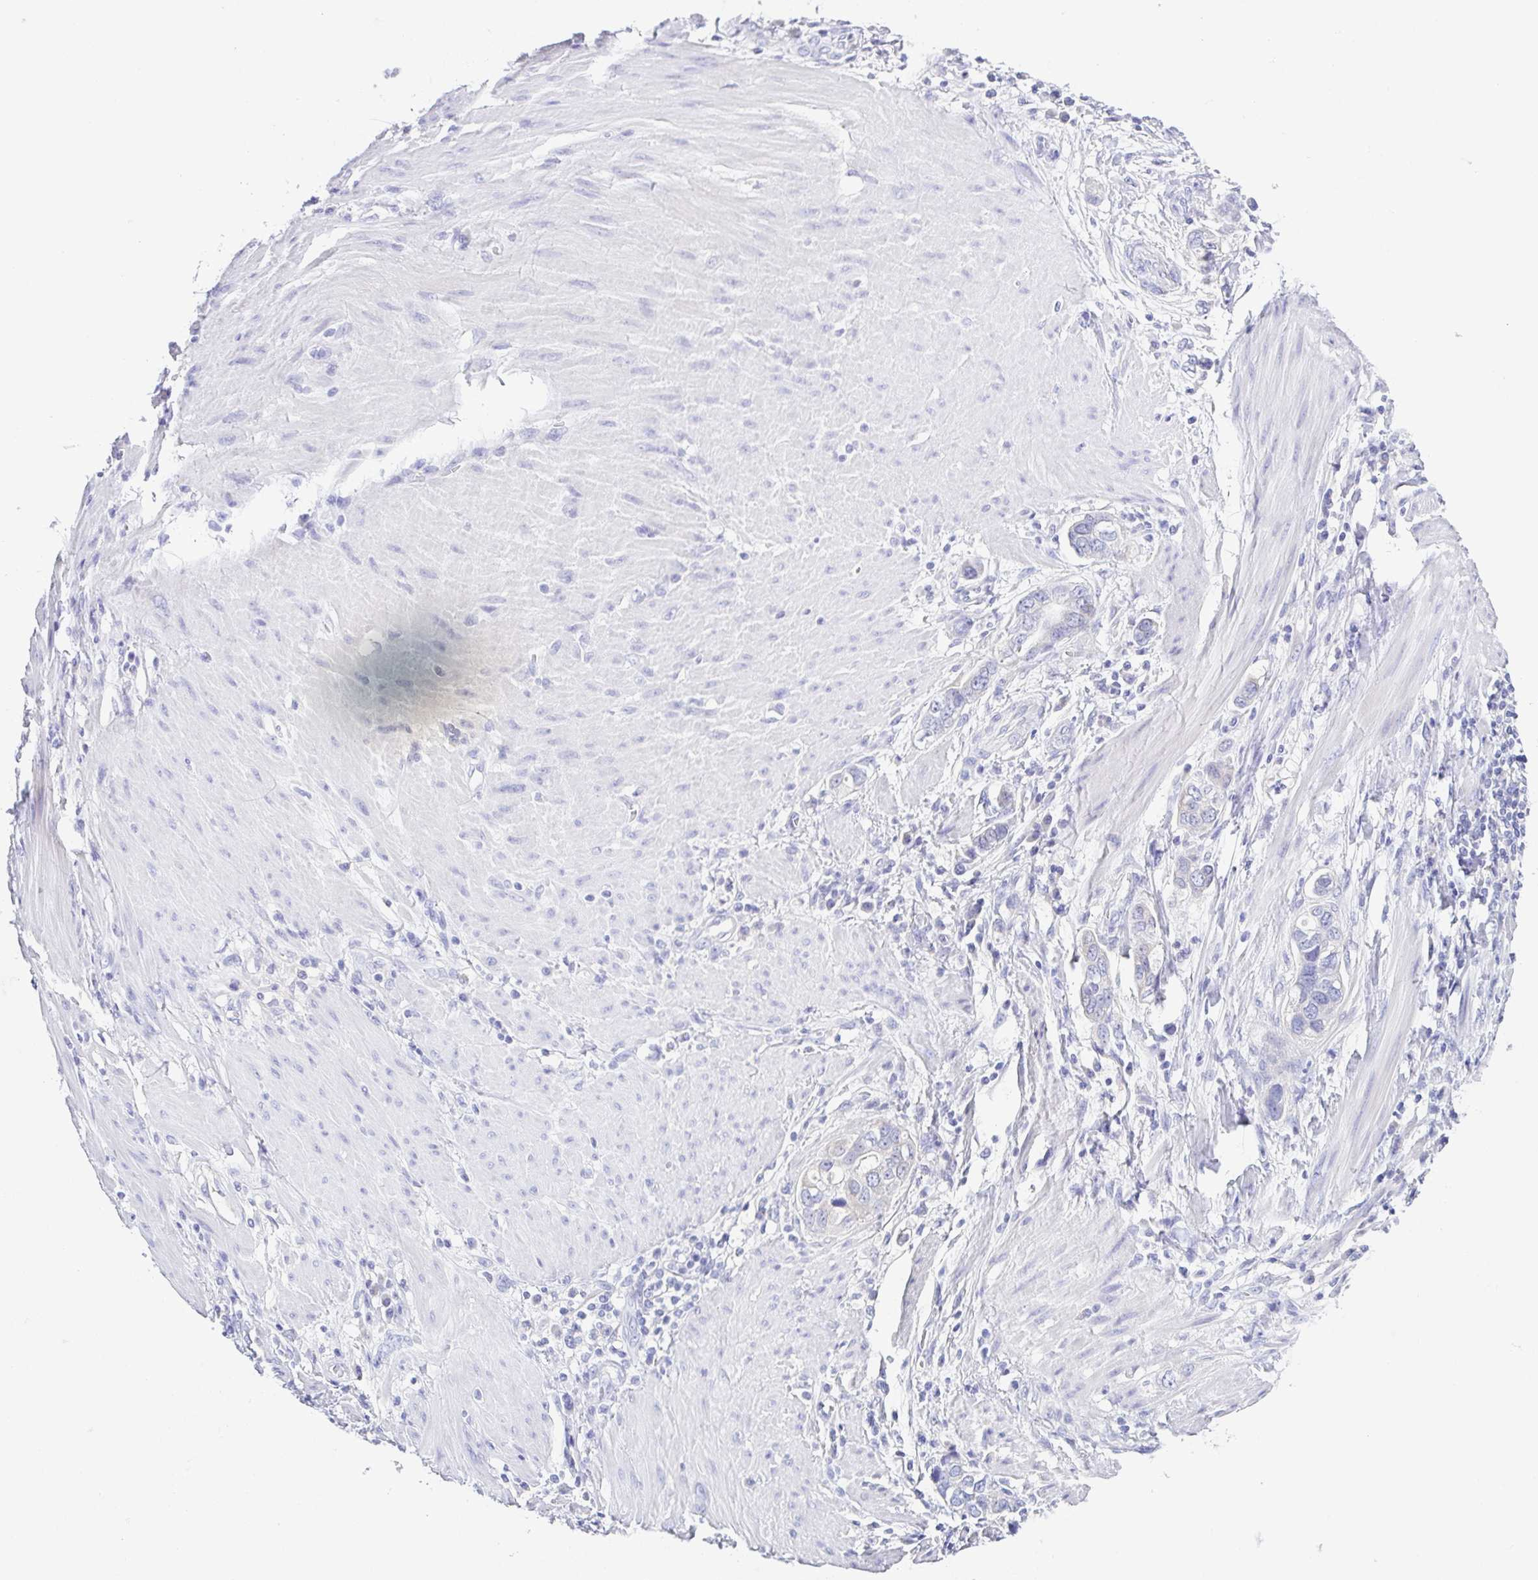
{"staining": {"intensity": "negative", "quantity": "none", "location": "none"}, "tissue": "stomach cancer", "cell_type": "Tumor cells", "image_type": "cancer", "snomed": [{"axis": "morphology", "description": "Adenocarcinoma, NOS"}, {"axis": "topography", "description": "Stomach, lower"}], "caption": "This image is of stomach cancer stained with IHC to label a protein in brown with the nuclei are counter-stained blue. There is no expression in tumor cells.", "gene": "A1BG", "patient": {"sex": "female", "age": 93}}